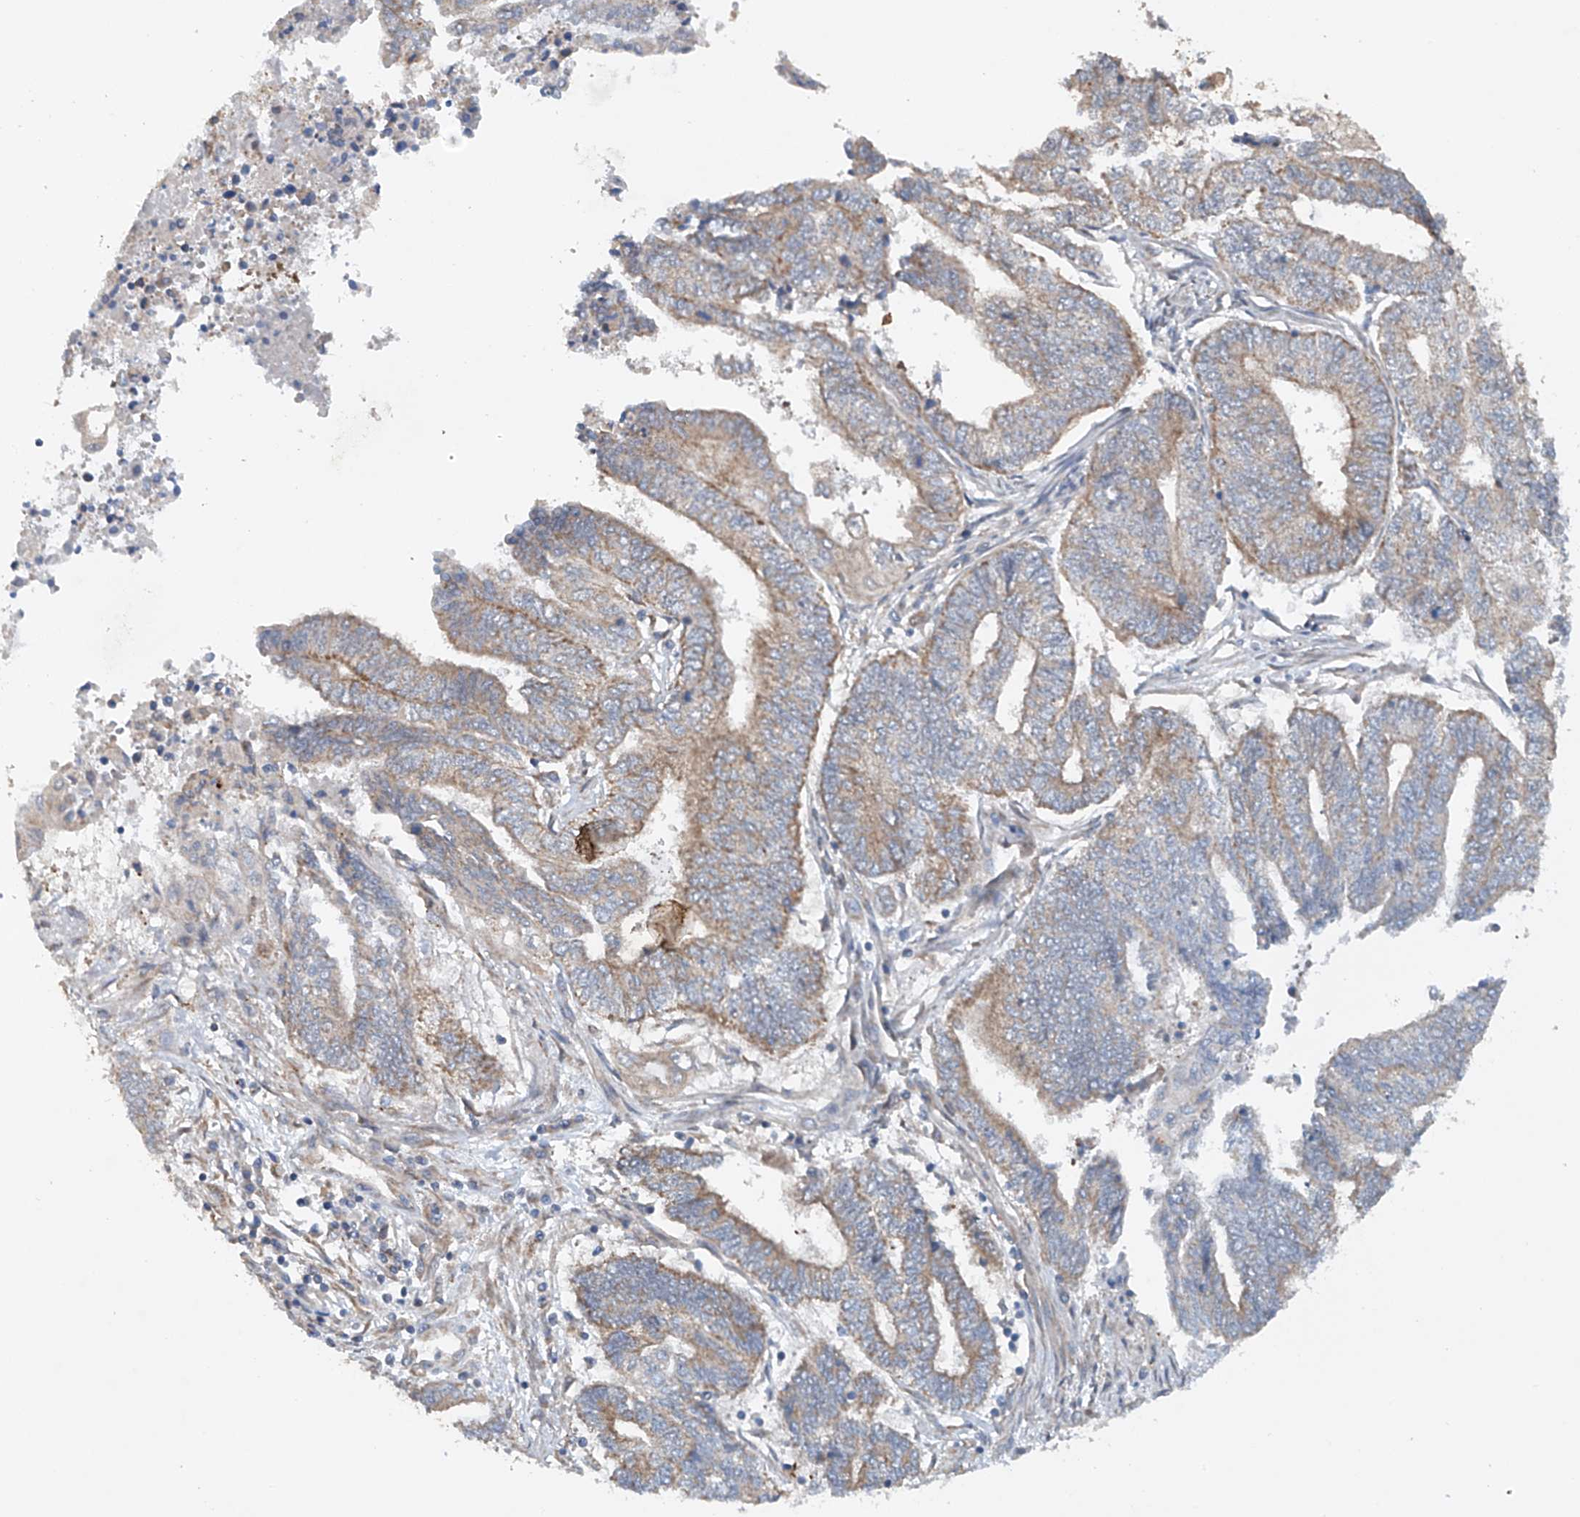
{"staining": {"intensity": "moderate", "quantity": "25%-75%", "location": "cytoplasmic/membranous"}, "tissue": "endometrial cancer", "cell_type": "Tumor cells", "image_type": "cancer", "snomed": [{"axis": "morphology", "description": "Adenocarcinoma, NOS"}, {"axis": "topography", "description": "Uterus"}, {"axis": "topography", "description": "Endometrium"}], "caption": "The immunohistochemical stain highlights moderate cytoplasmic/membranous expression in tumor cells of adenocarcinoma (endometrial) tissue.", "gene": "CEP85L", "patient": {"sex": "female", "age": 70}}